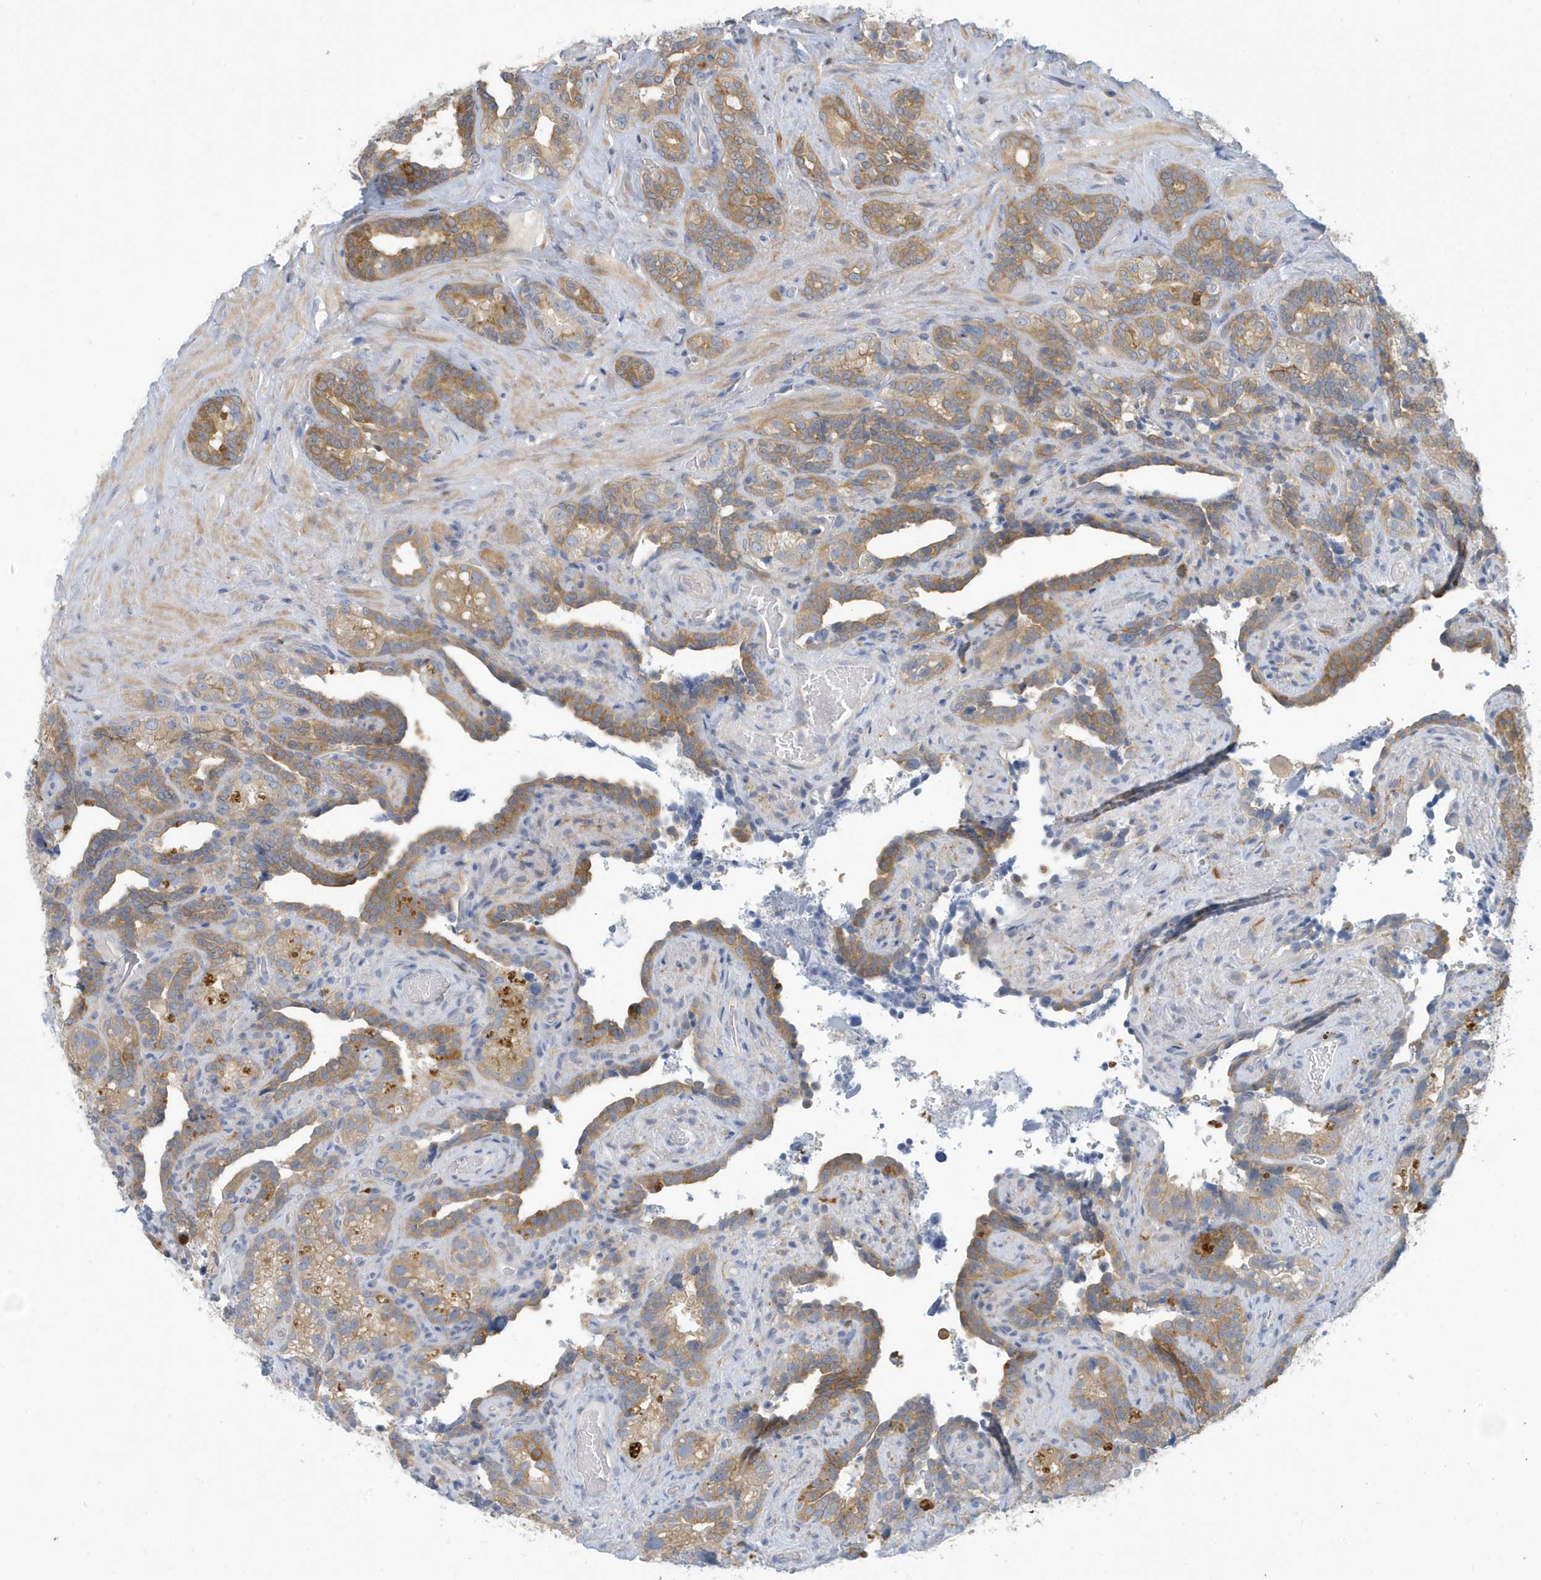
{"staining": {"intensity": "moderate", "quantity": ">75%", "location": "cytoplasmic/membranous"}, "tissue": "seminal vesicle", "cell_type": "Glandular cells", "image_type": "normal", "snomed": [{"axis": "morphology", "description": "Normal tissue, NOS"}, {"axis": "topography", "description": "Seminal veicle"}, {"axis": "topography", "description": "Peripheral nerve tissue"}], "caption": "Moderate cytoplasmic/membranous protein expression is identified in approximately >75% of glandular cells in seminal vesicle.", "gene": "VTA1", "patient": {"sex": "male", "age": 67}}